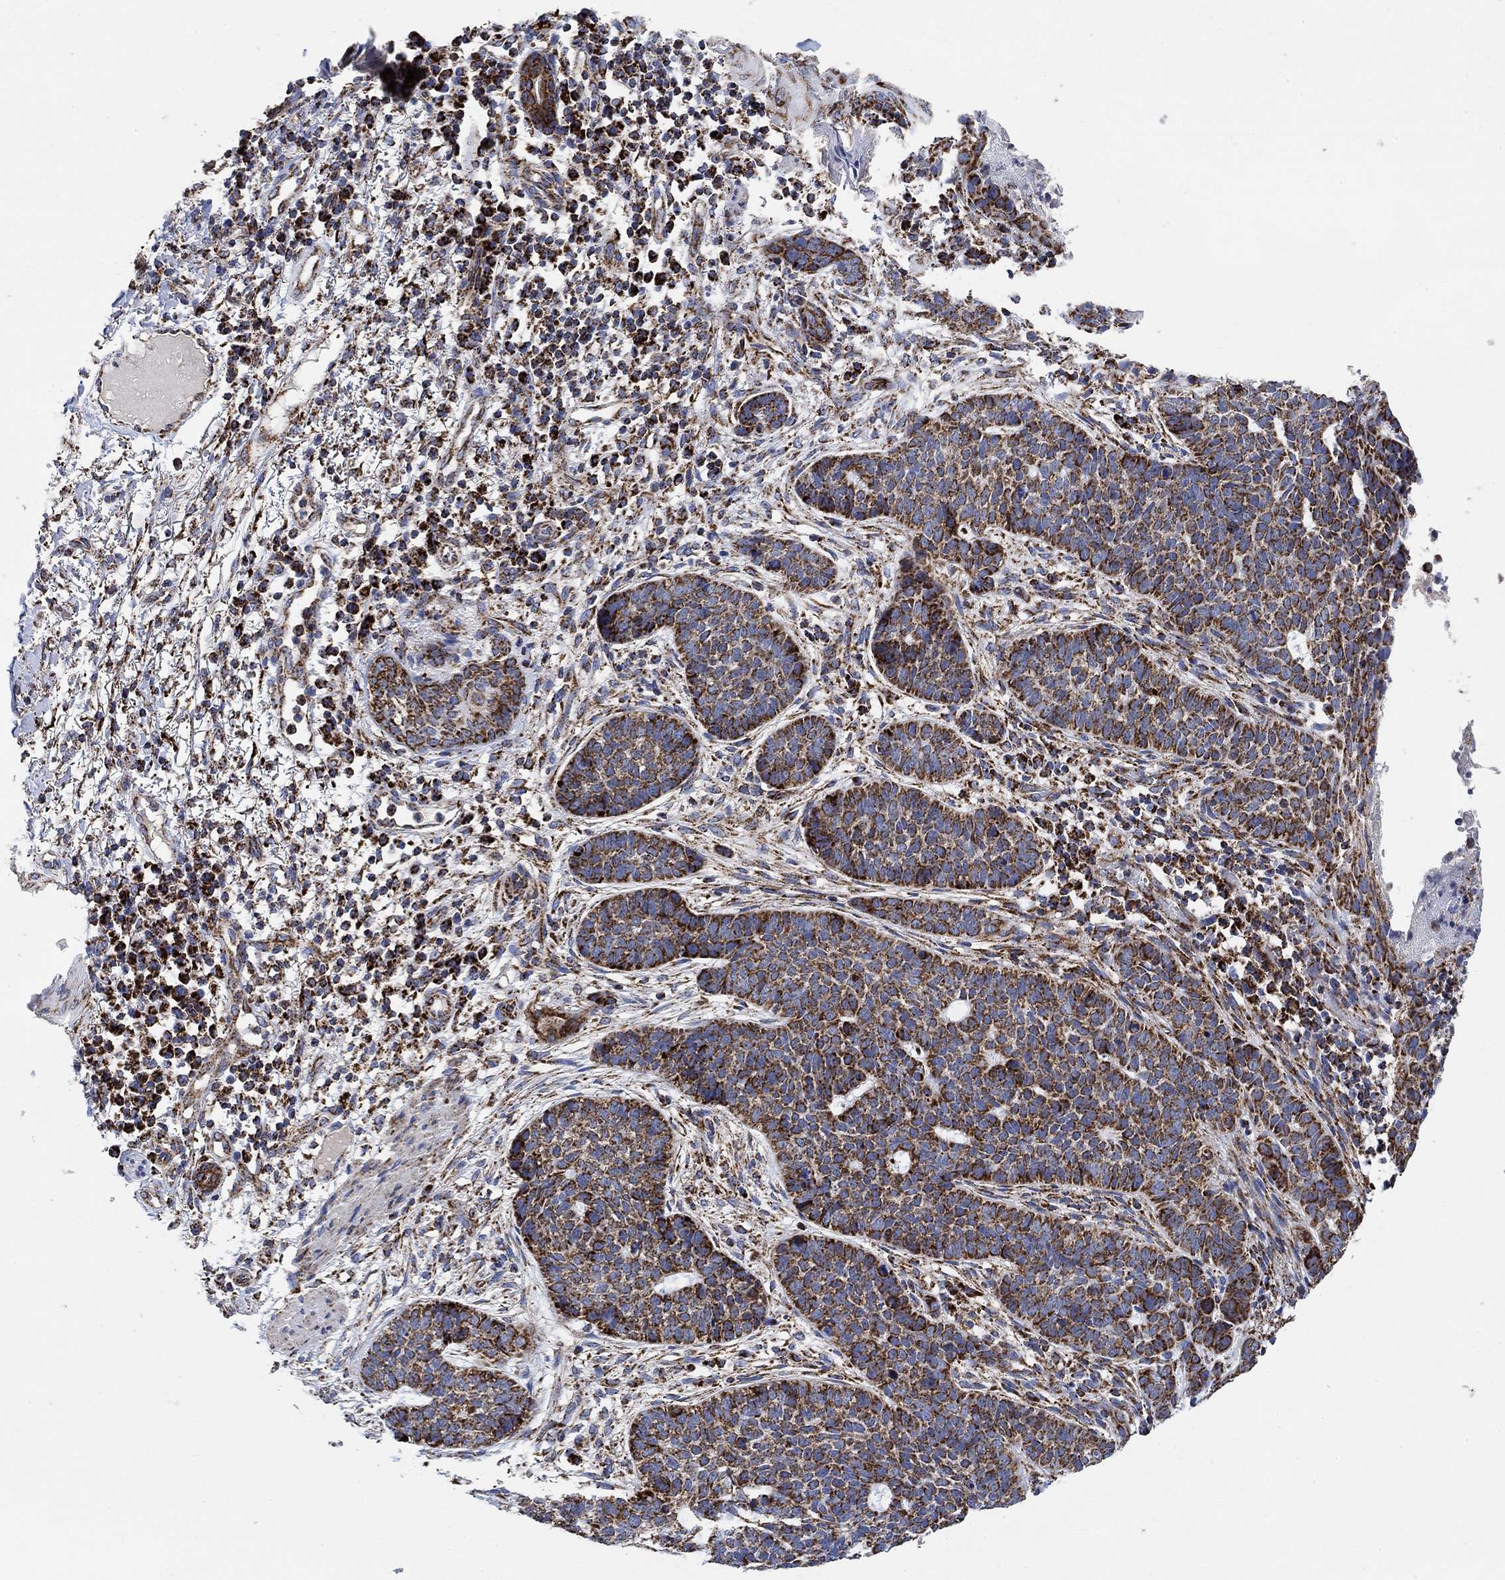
{"staining": {"intensity": "strong", "quantity": "25%-75%", "location": "cytoplasmic/membranous"}, "tissue": "skin cancer", "cell_type": "Tumor cells", "image_type": "cancer", "snomed": [{"axis": "morphology", "description": "Squamous cell carcinoma, NOS"}, {"axis": "topography", "description": "Skin"}], "caption": "Strong cytoplasmic/membranous positivity for a protein is present in approximately 25%-75% of tumor cells of squamous cell carcinoma (skin) using IHC.", "gene": "NDUFS3", "patient": {"sex": "male", "age": 88}}